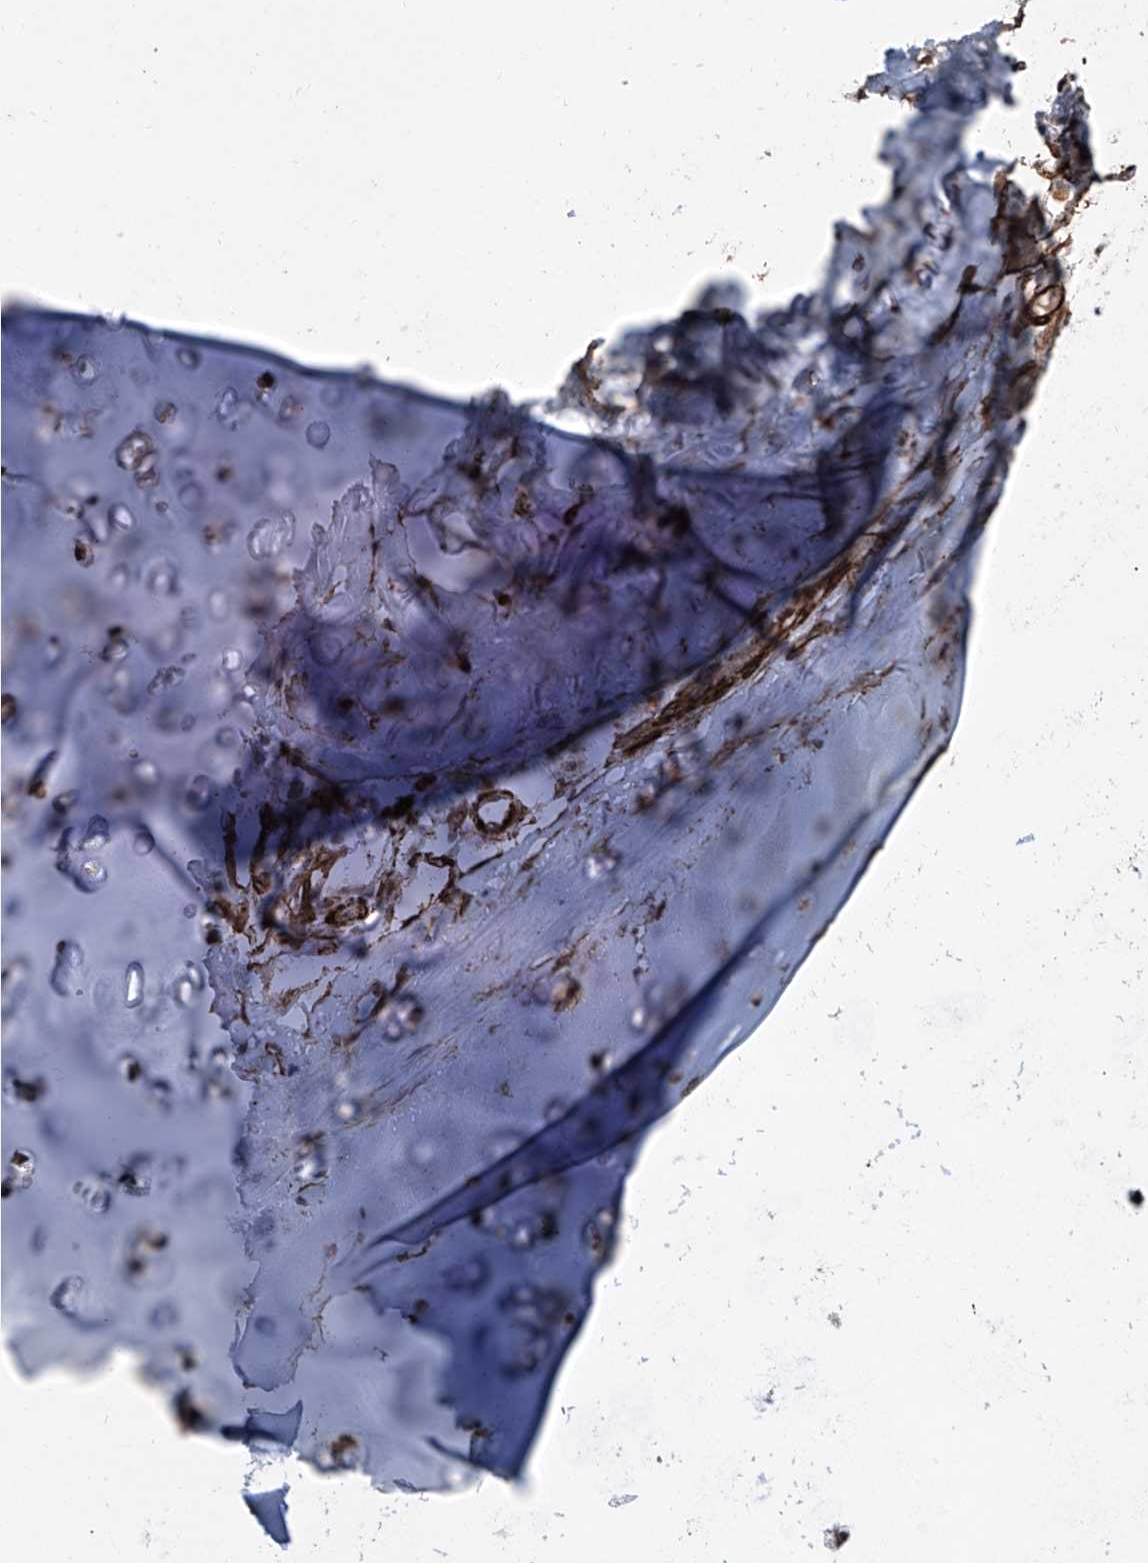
{"staining": {"intensity": "negative", "quantity": "none", "location": "none"}, "tissue": "soft tissue", "cell_type": "Chondrocytes", "image_type": "normal", "snomed": [{"axis": "morphology", "description": "Normal tissue, NOS"}, {"axis": "morphology", "description": "Basal cell carcinoma"}, {"axis": "topography", "description": "Cartilage tissue"}, {"axis": "topography", "description": "Nasopharynx"}, {"axis": "topography", "description": "Oral tissue"}], "caption": "This is an immunohistochemistry (IHC) histopathology image of normal human soft tissue. There is no staining in chondrocytes.", "gene": "COA7", "patient": {"sex": "female", "age": 77}}